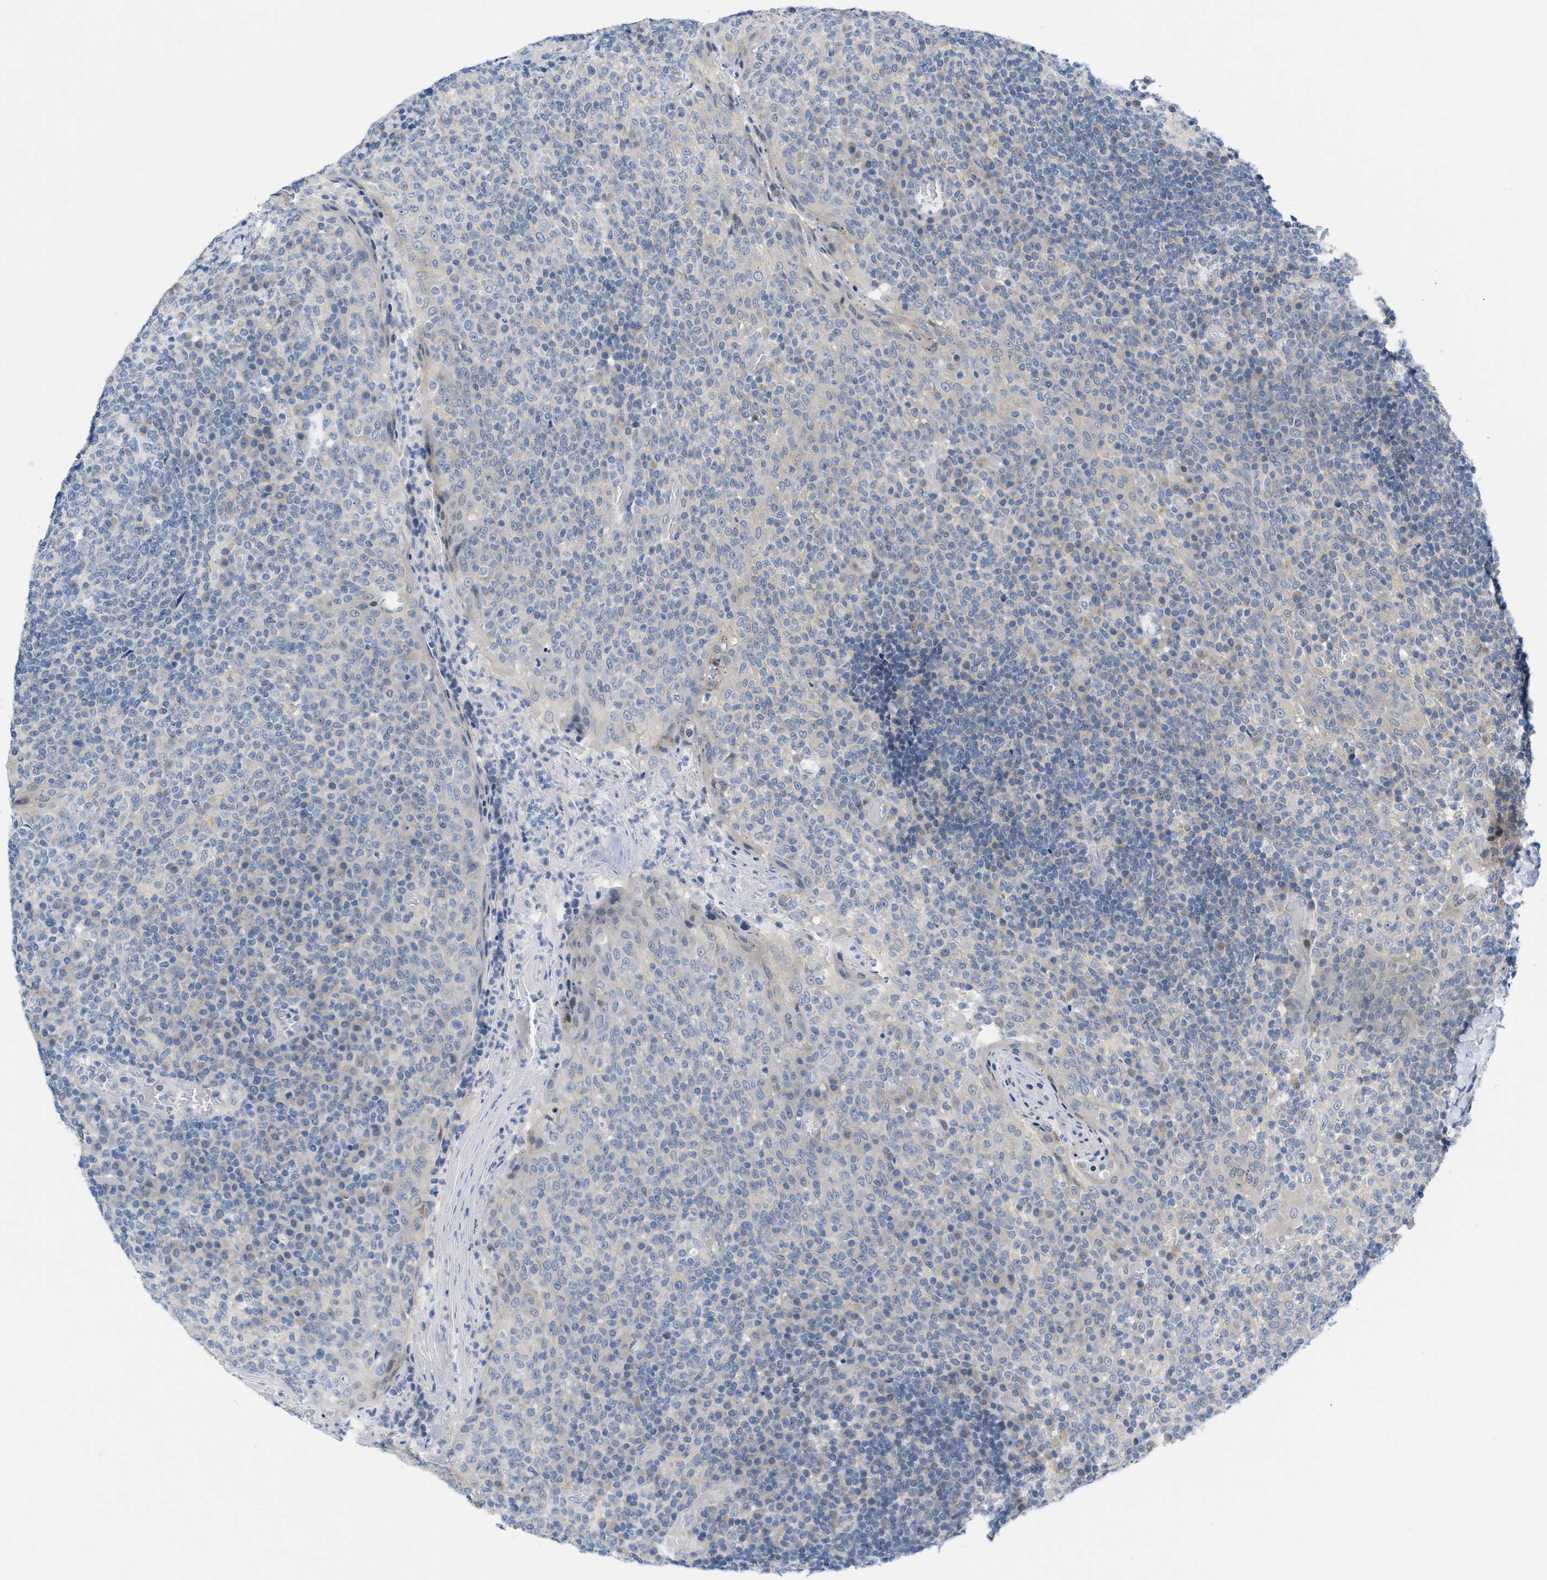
{"staining": {"intensity": "negative", "quantity": "none", "location": "none"}, "tissue": "tonsil", "cell_type": "Germinal center cells", "image_type": "normal", "snomed": [{"axis": "morphology", "description": "Normal tissue, NOS"}, {"axis": "topography", "description": "Tonsil"}], "caption": "High magnification brightfield microscopy of benign tonsil stained with DAB (brown) and counterstained with hematoxylin (blue): germinal center cells show no significant expression.", "gene": "WIPI2", "patient": {"sex": "female", "age": 19}}